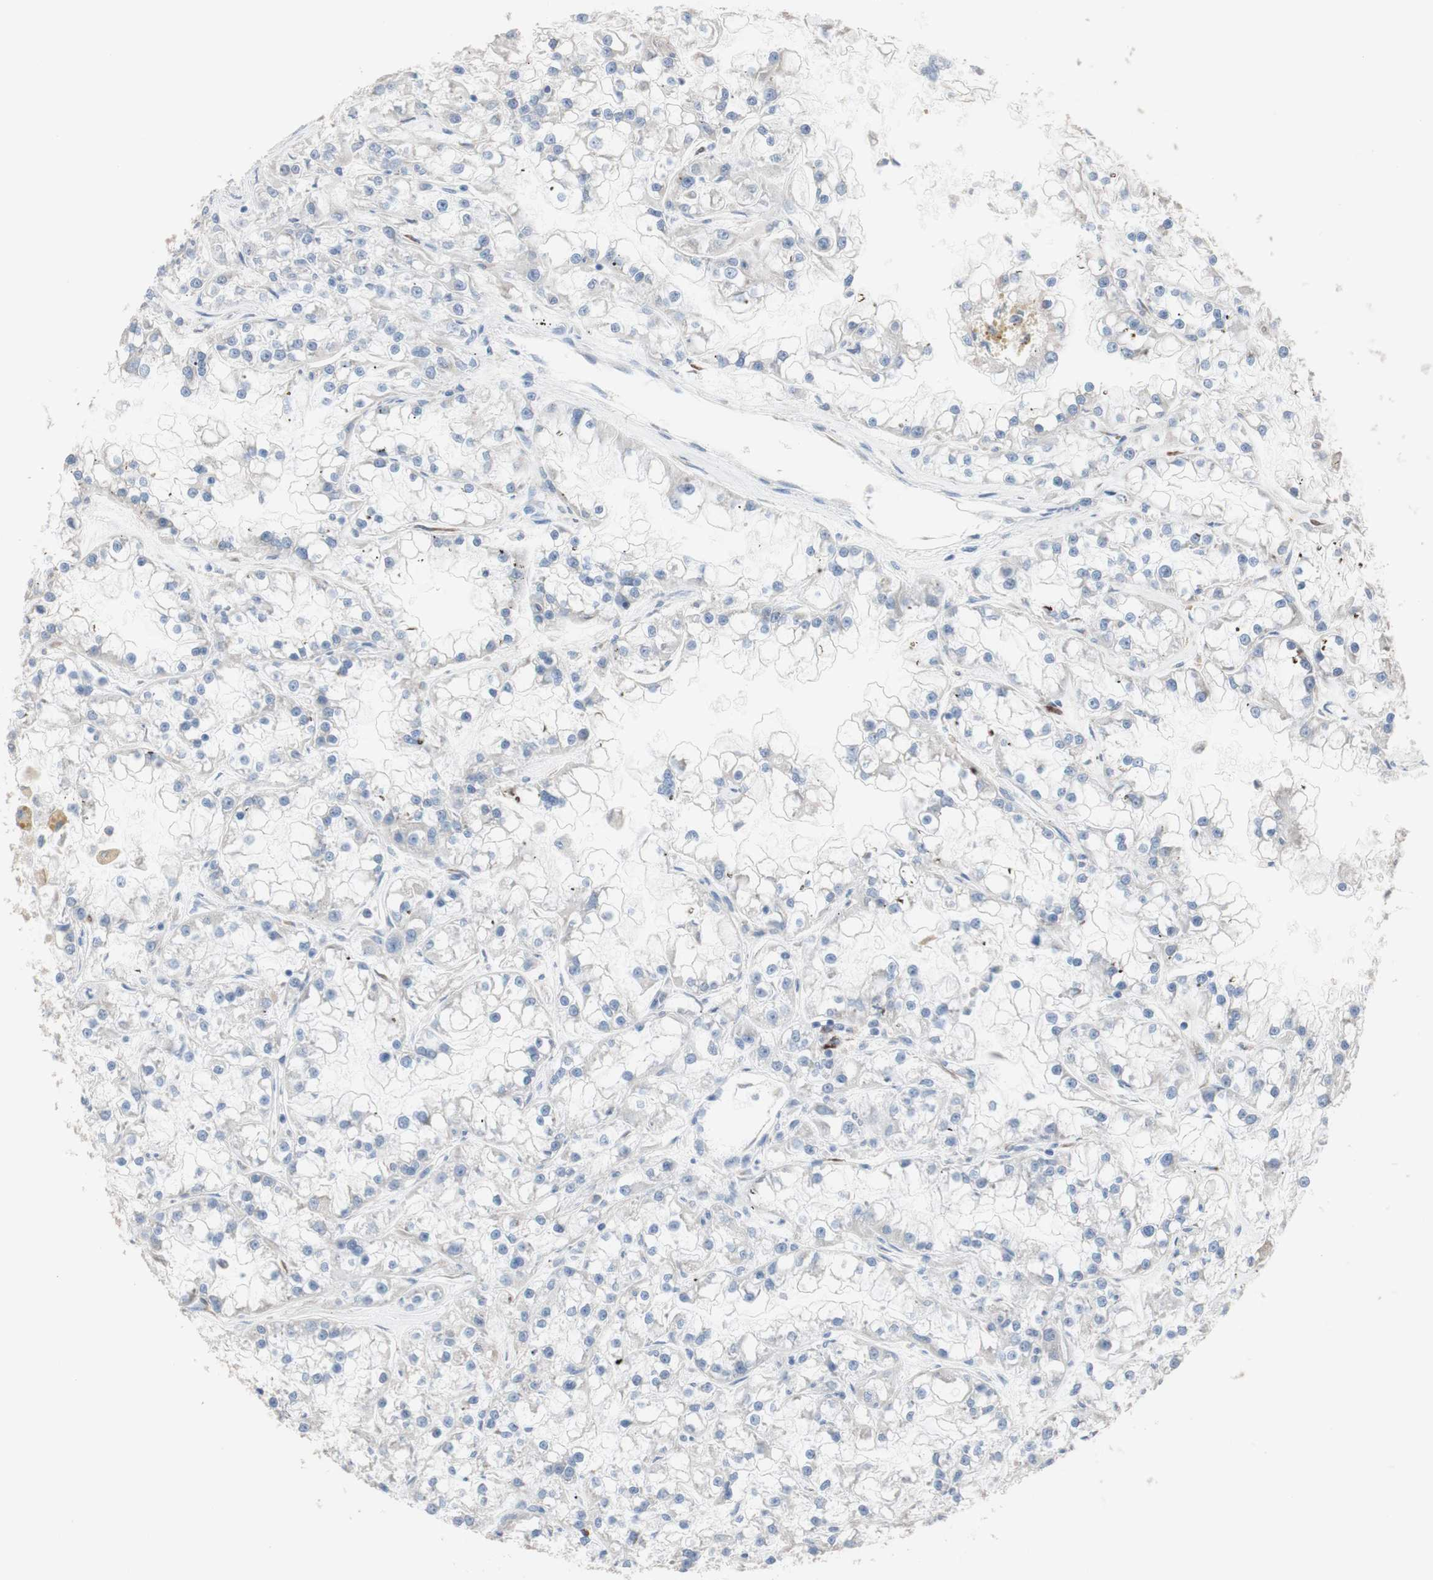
{"staining": {"intensity": "negative", "quantity": "none", "location": "none"}, "tissue": "renal cancer", "cell_type": "Tumor cells", "image_type": "cancer", "snomed": [{"axis": "morphology", "description": "Adenocarcinoma, NOS"}, {"axis": "topography", "description": "Kidney"}], "caption": "Tumor cells show no significant protein expression in adenocarcinoma (renal).", "gene": "AGPAT5", "patient": {"sex": "female", "age": 52}}